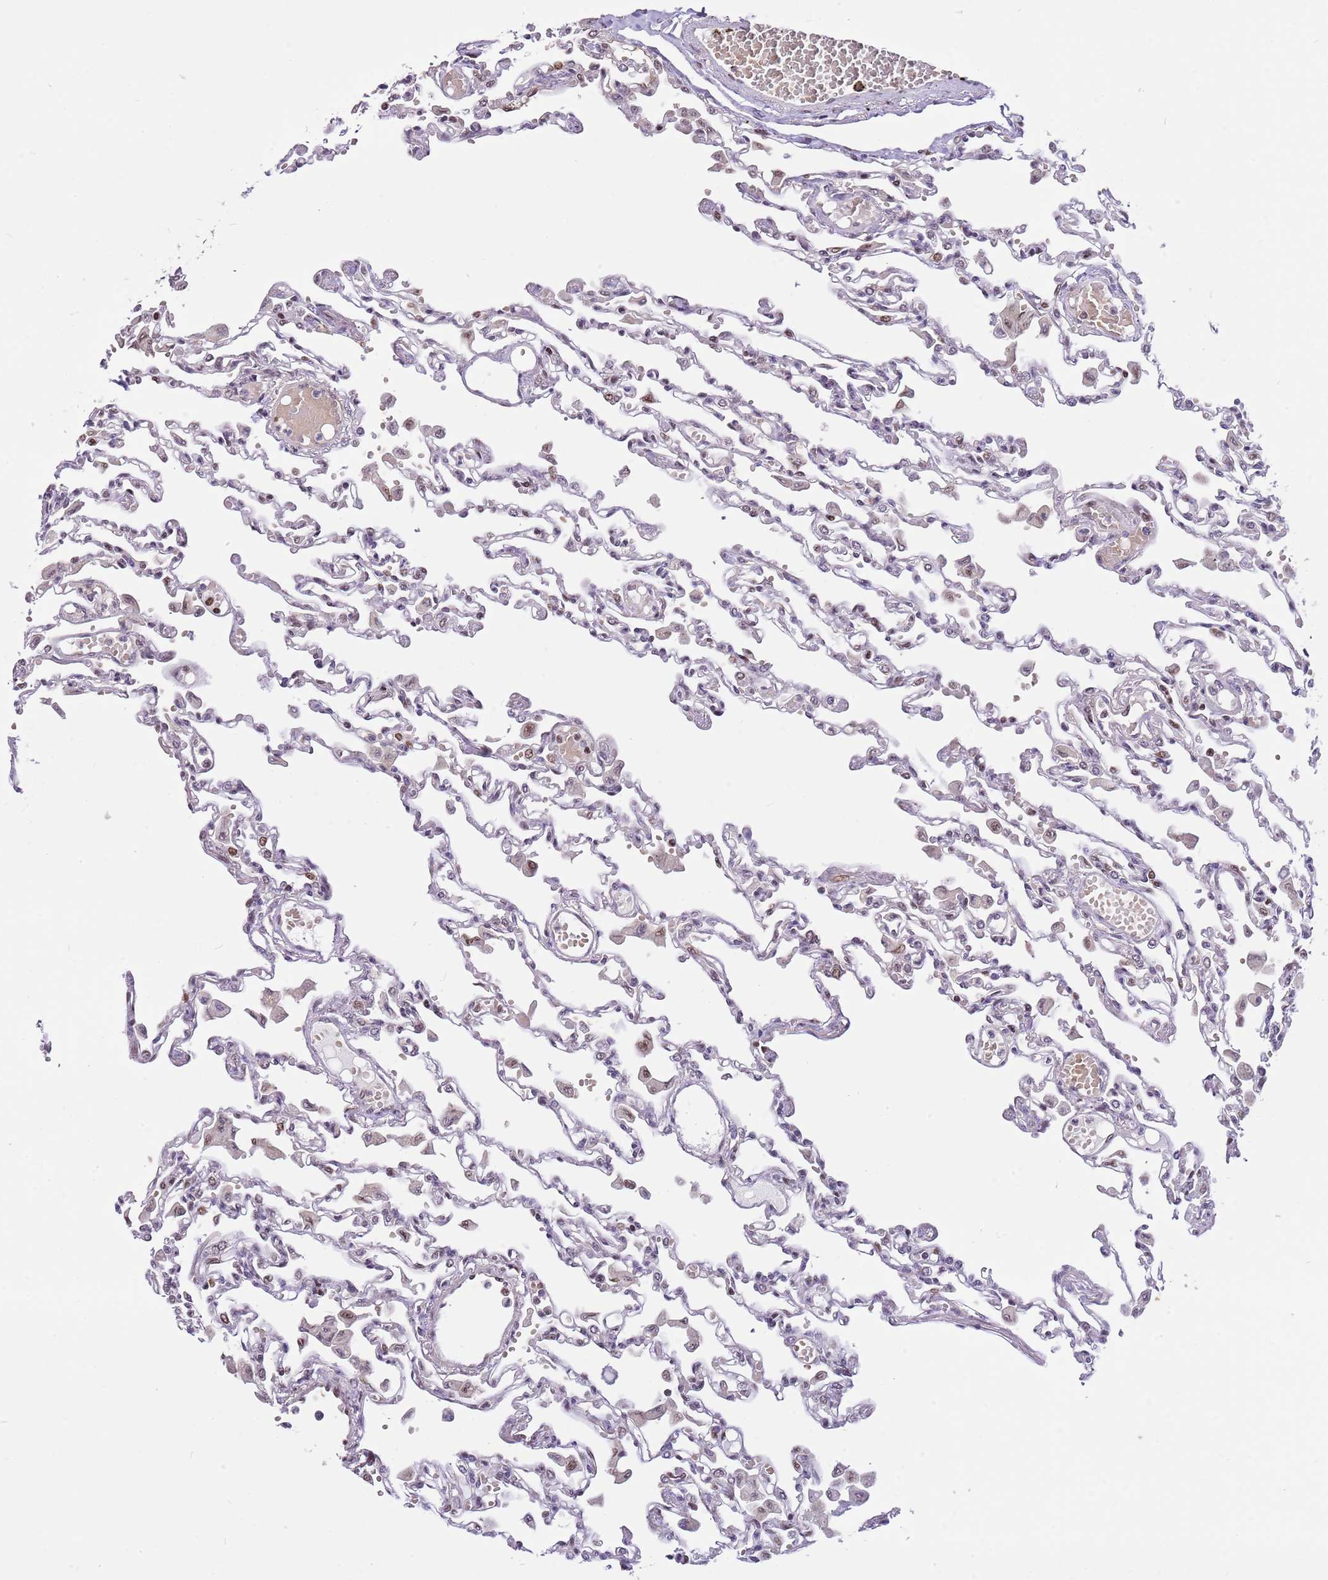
{"staining": {"intensity": "moderate", "quantity": "<25%", "location": "nuclear"}, "tissue": "lung", "cell_type": "Alveolar cells", "image_type": "normal", "snomed": [{"axis": "morphology", "description": "Normal tissue, NOS"}, {"axis": "topography", "description": "Bronchus"}, {"axis": "topography", "description": "Lung"}], "caption": "Brown immunohistochemical staining in unremarkable human lung demonstrates moderate nuclear staining in about <25% of alveolar cells.", "gene": "RFK", "patient": {"sex": "female", "age": 49}}